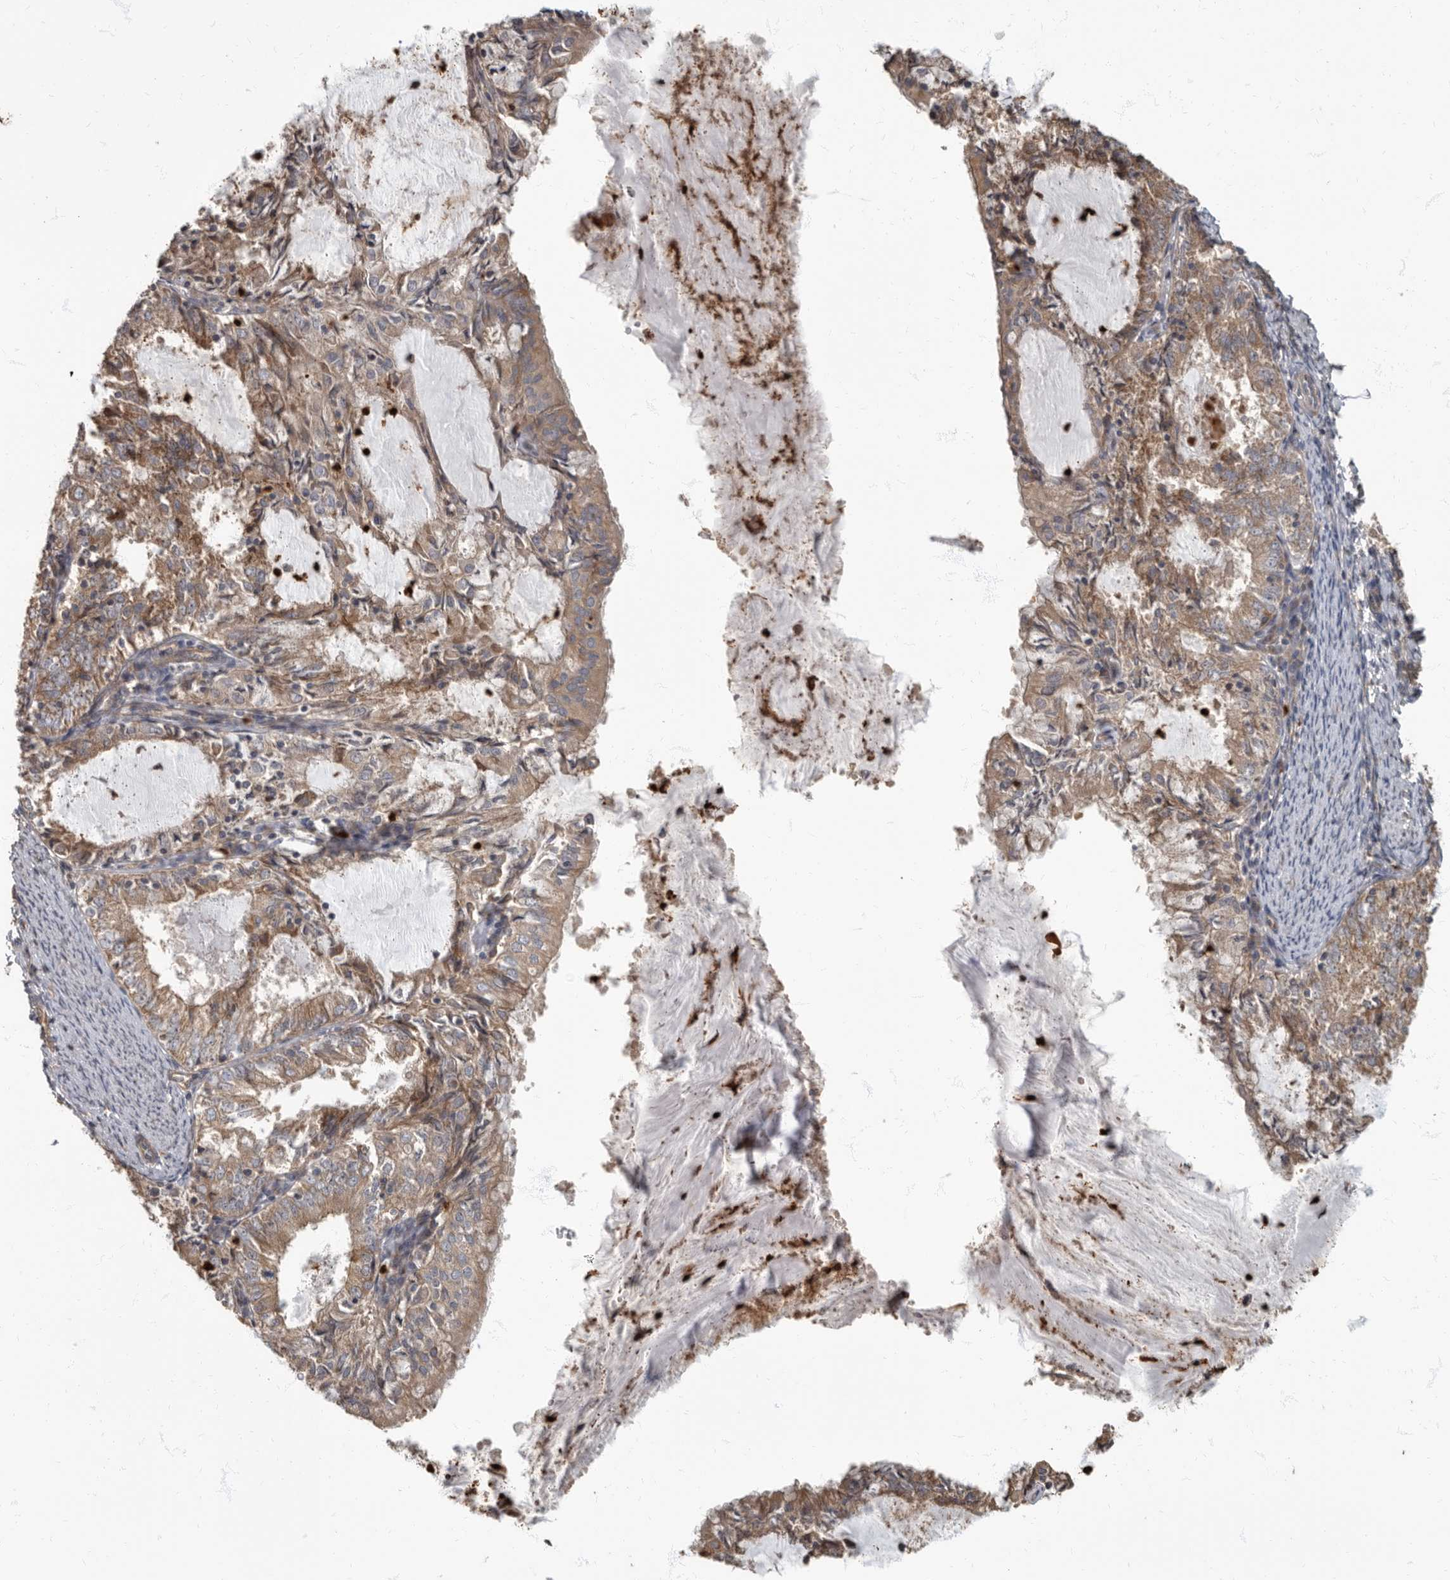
{"staining": {"intensity": "moderate", "quantity": ">75%", "location": "cytoplasmic/membranous"}, "tissue": "endometrial cancer", "cell_type": "Tumor cells", "image_type": "cancer", "snomed": [{"axis": "morphology", "description": "Adenocarcinoma, NOS"}, {"axis": "topography", "description": "Endometrium"}], "caption": "Immunohistochemical staining of endometrial cancer demonstrates medium levels of moderate cytoplasmic/membranous protein staining in about >75% of tumor cells. Immunohistochemistry (ihc) stains the protein of interest in brown and the nuclei are stained blue.", "gene": "DAAM1", "patient": {"sex": "female", "age": 57}}